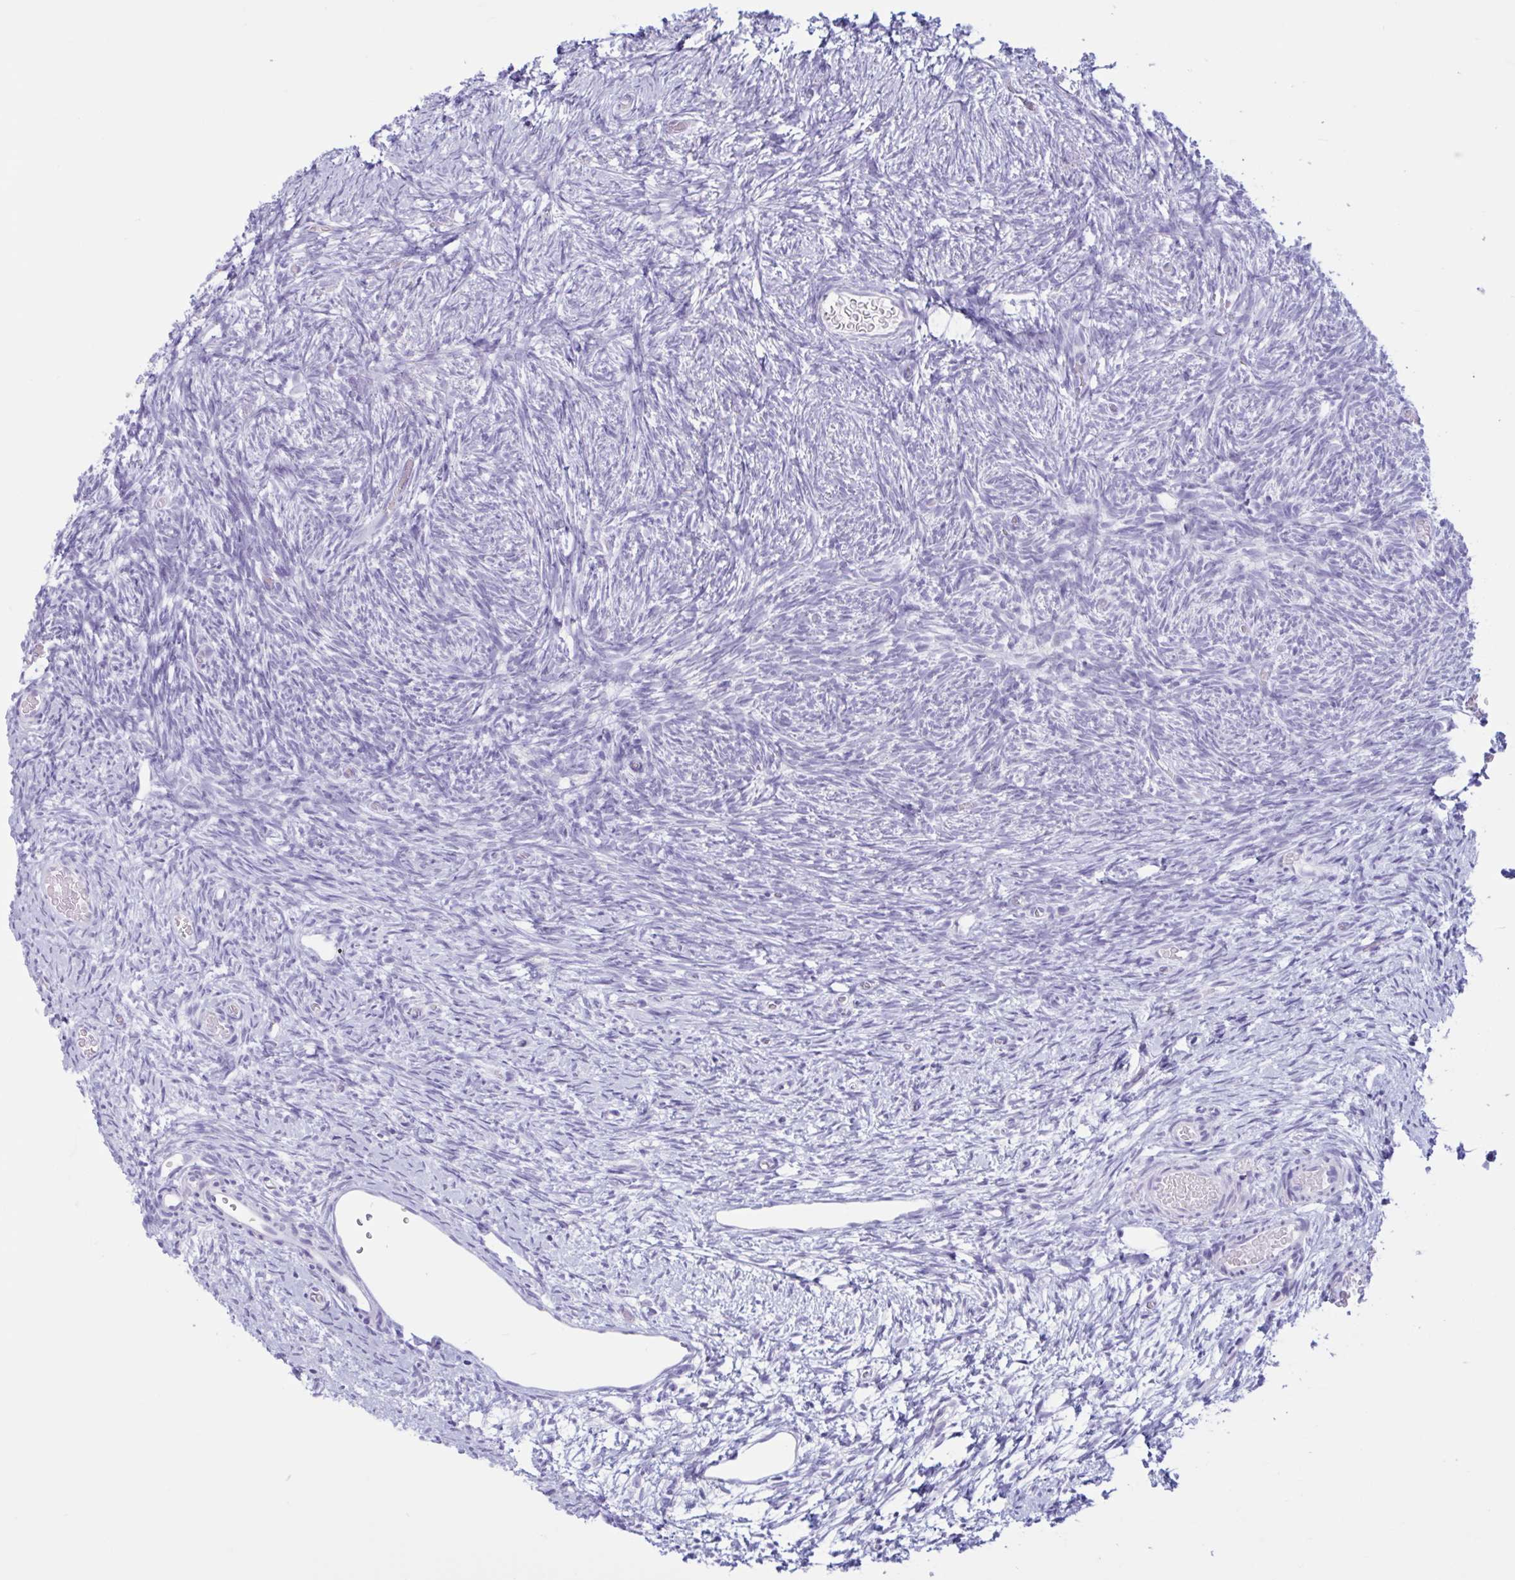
{"staining": {"intensity": "negative", "quantity": "none", "location": "none"}, "tissue": "ovary", "cell_type": "Follicle cells", "image_type": "normal", "snomed": [{"axis": "morphology", "description": "Normal tissue, NOS"}, {"axis": "topography", "description": "Ovary"}], "caption": "IHC photomicrograph of benign human ovary stained for a protein (brown), which exhibits no positivity in follicle cells. (DAB immunohistochemistry, high magnification).", "gene": "XCL1", "patient": {"sex": "female", "age": 39}}